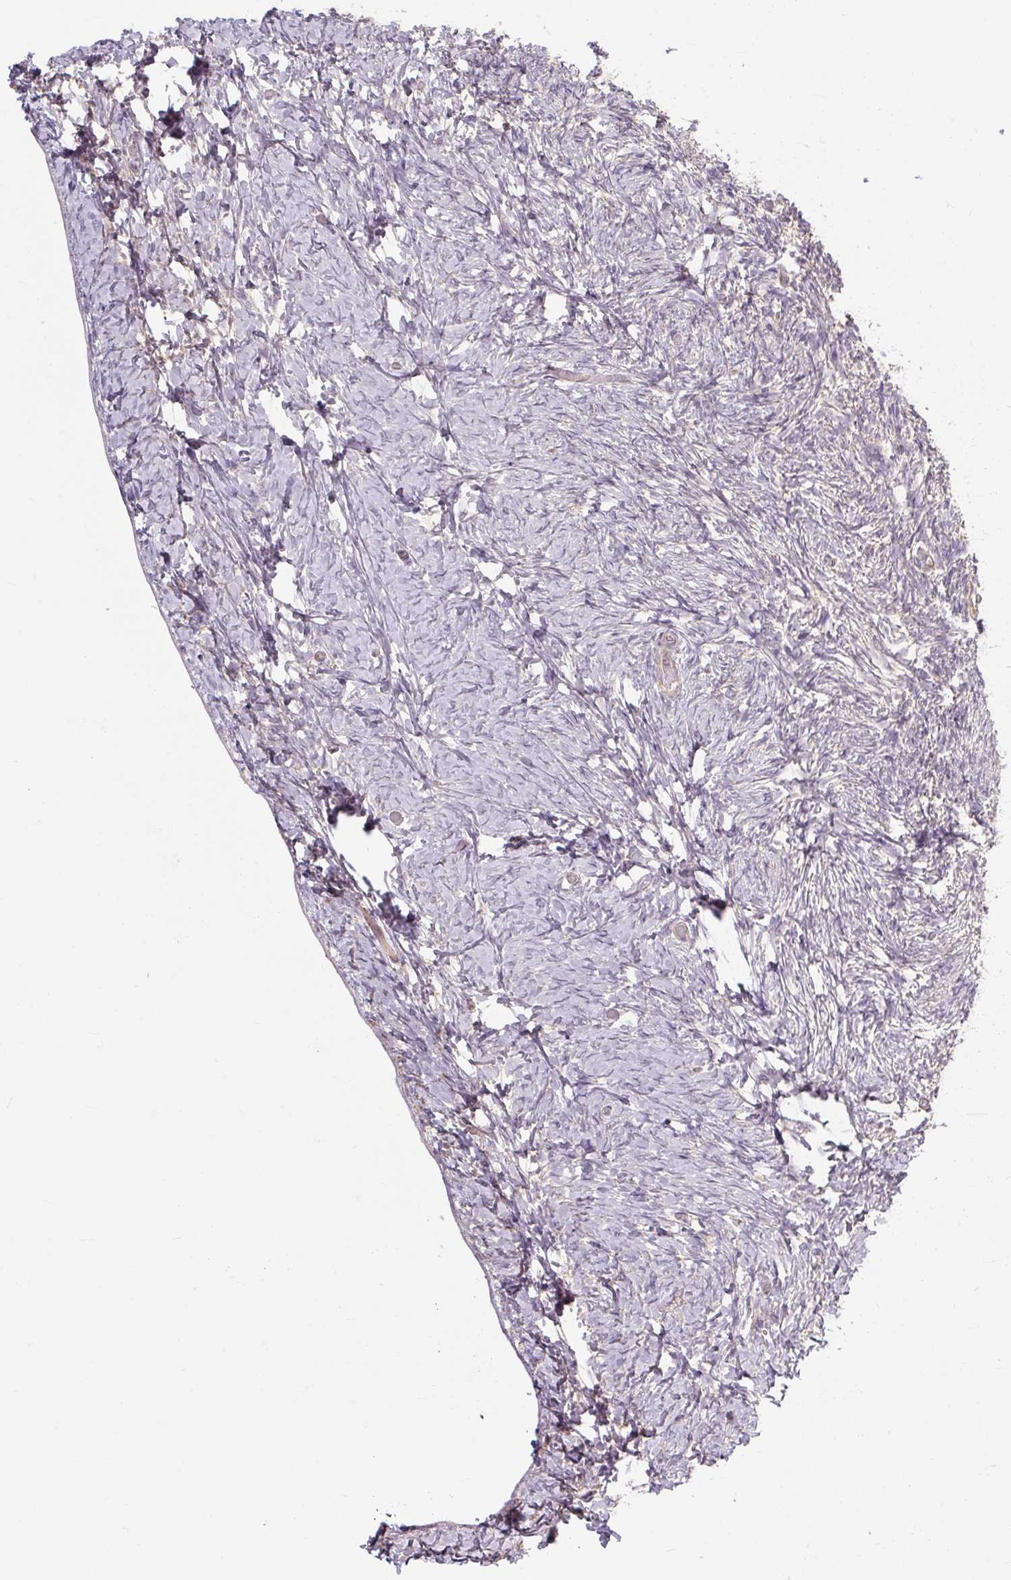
{"staining": {"intensity": "moderate", "quantity": ">75%", "location": "cytoplasmic/membranous"}, "tissue": "ovary", "cell_type": "Follicle cells", "image_type": "normal", "snomed": [{"axis": "morphology", "description": "Normal tissue, NOS"}, {"axis": "topography", "description": "Ovary"}], "caption": "A brown stain highlights moderate cytoplasmic/membranous expression of a protein in follicle cells of normal ovary.", "gene": "RB1CC1", "patient": {"sex": "female", "age": 39}}